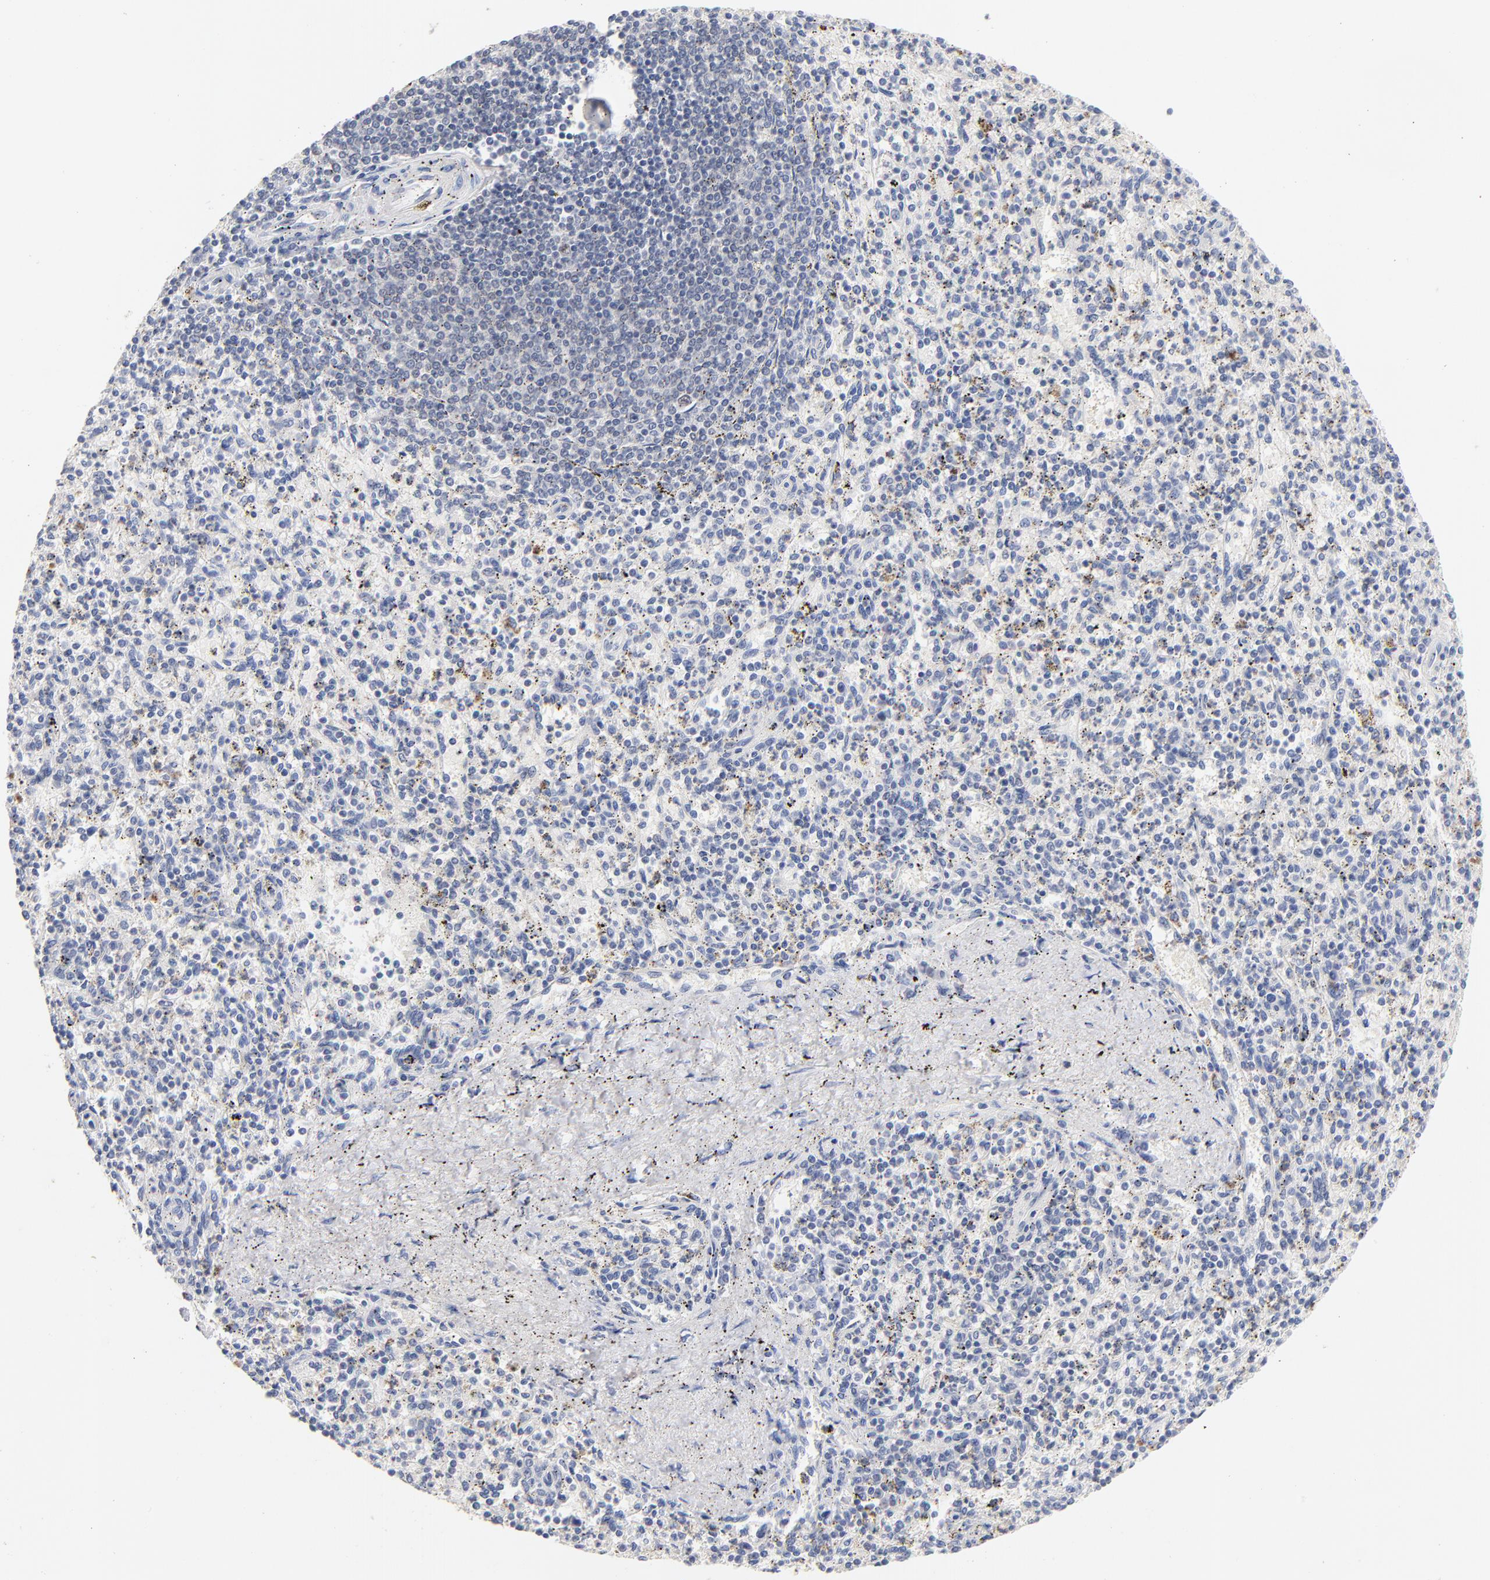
{"staining": {"intensity": "negative", "quantity": "none", "location": "none"}, "tissue": "spleen", "cell_type": "Cells in red pulp", "image_type": "normal", "snomed": [{"axis": "morphology", "description": "Normal tissue, NOS"}, {"axis": "topography", "description": "Spleen"}], "caption": "High power microscopy photomicrograph of an immunohistochemistry (IHC) histopathology image of unremarkable spleen, revealing no significant expression in cells in red pulp.", "gene": "ORC2", "patient": {"sex": "male", "age": 72}}